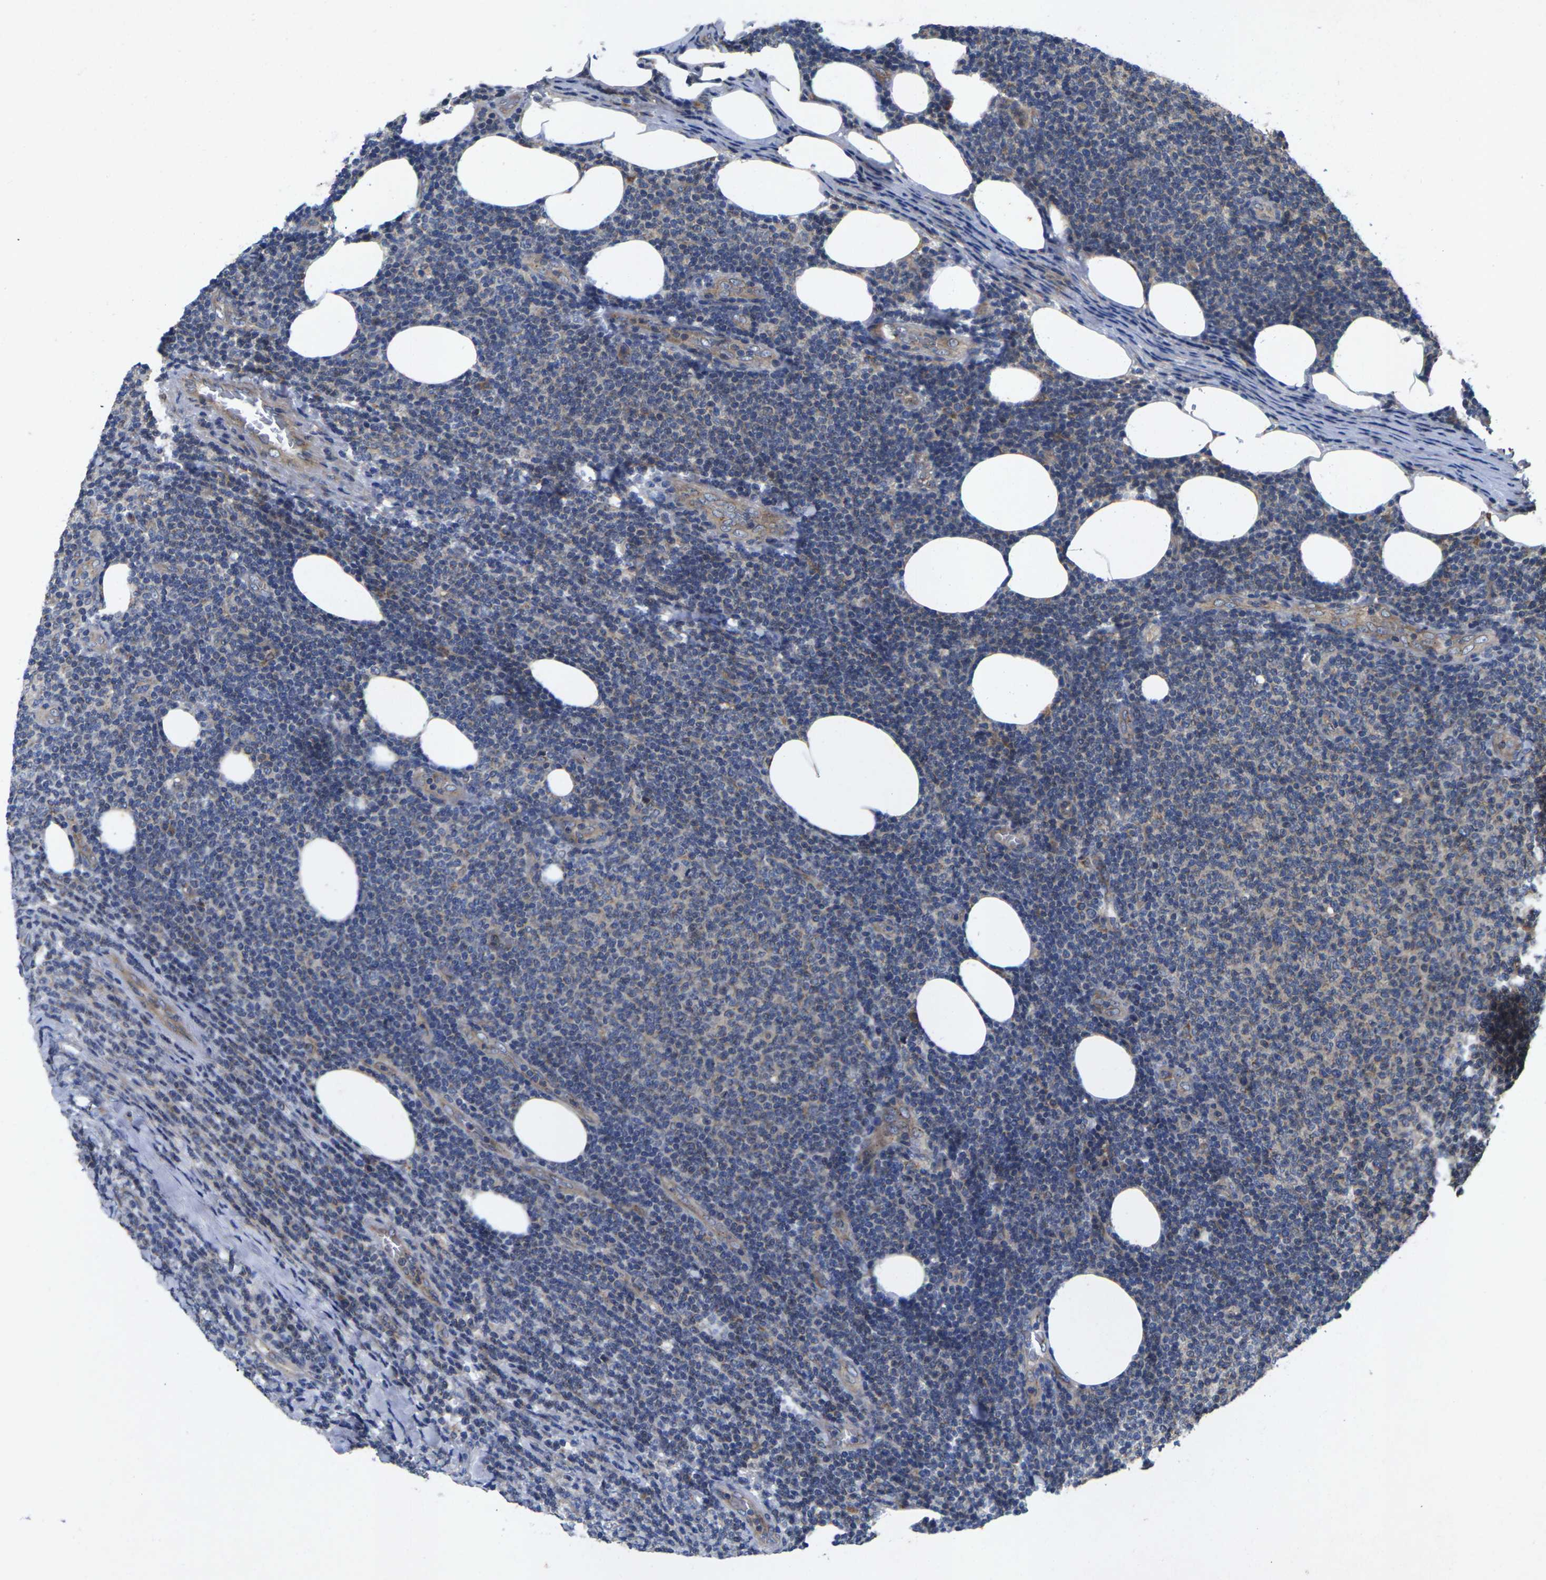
{"staining": {"intensity": "negative", "quantity": "none", "location": "none"}, "tissue": "lymphoma", "cell_type": "Tumor cells", "image_type": "cancer", "snomed": [{"axis": "morphology", "description": "Malignant lymphoma, non-Hodgkin's type, Low grade"}, {"axis": "topography", "description": "Lymph node"}], "caption": "Immunohistochemistry of lymphoma reveals no expression in tumor cells.", "gene": "KIF1B", "patient": {"sex": "male", "age": 66}}